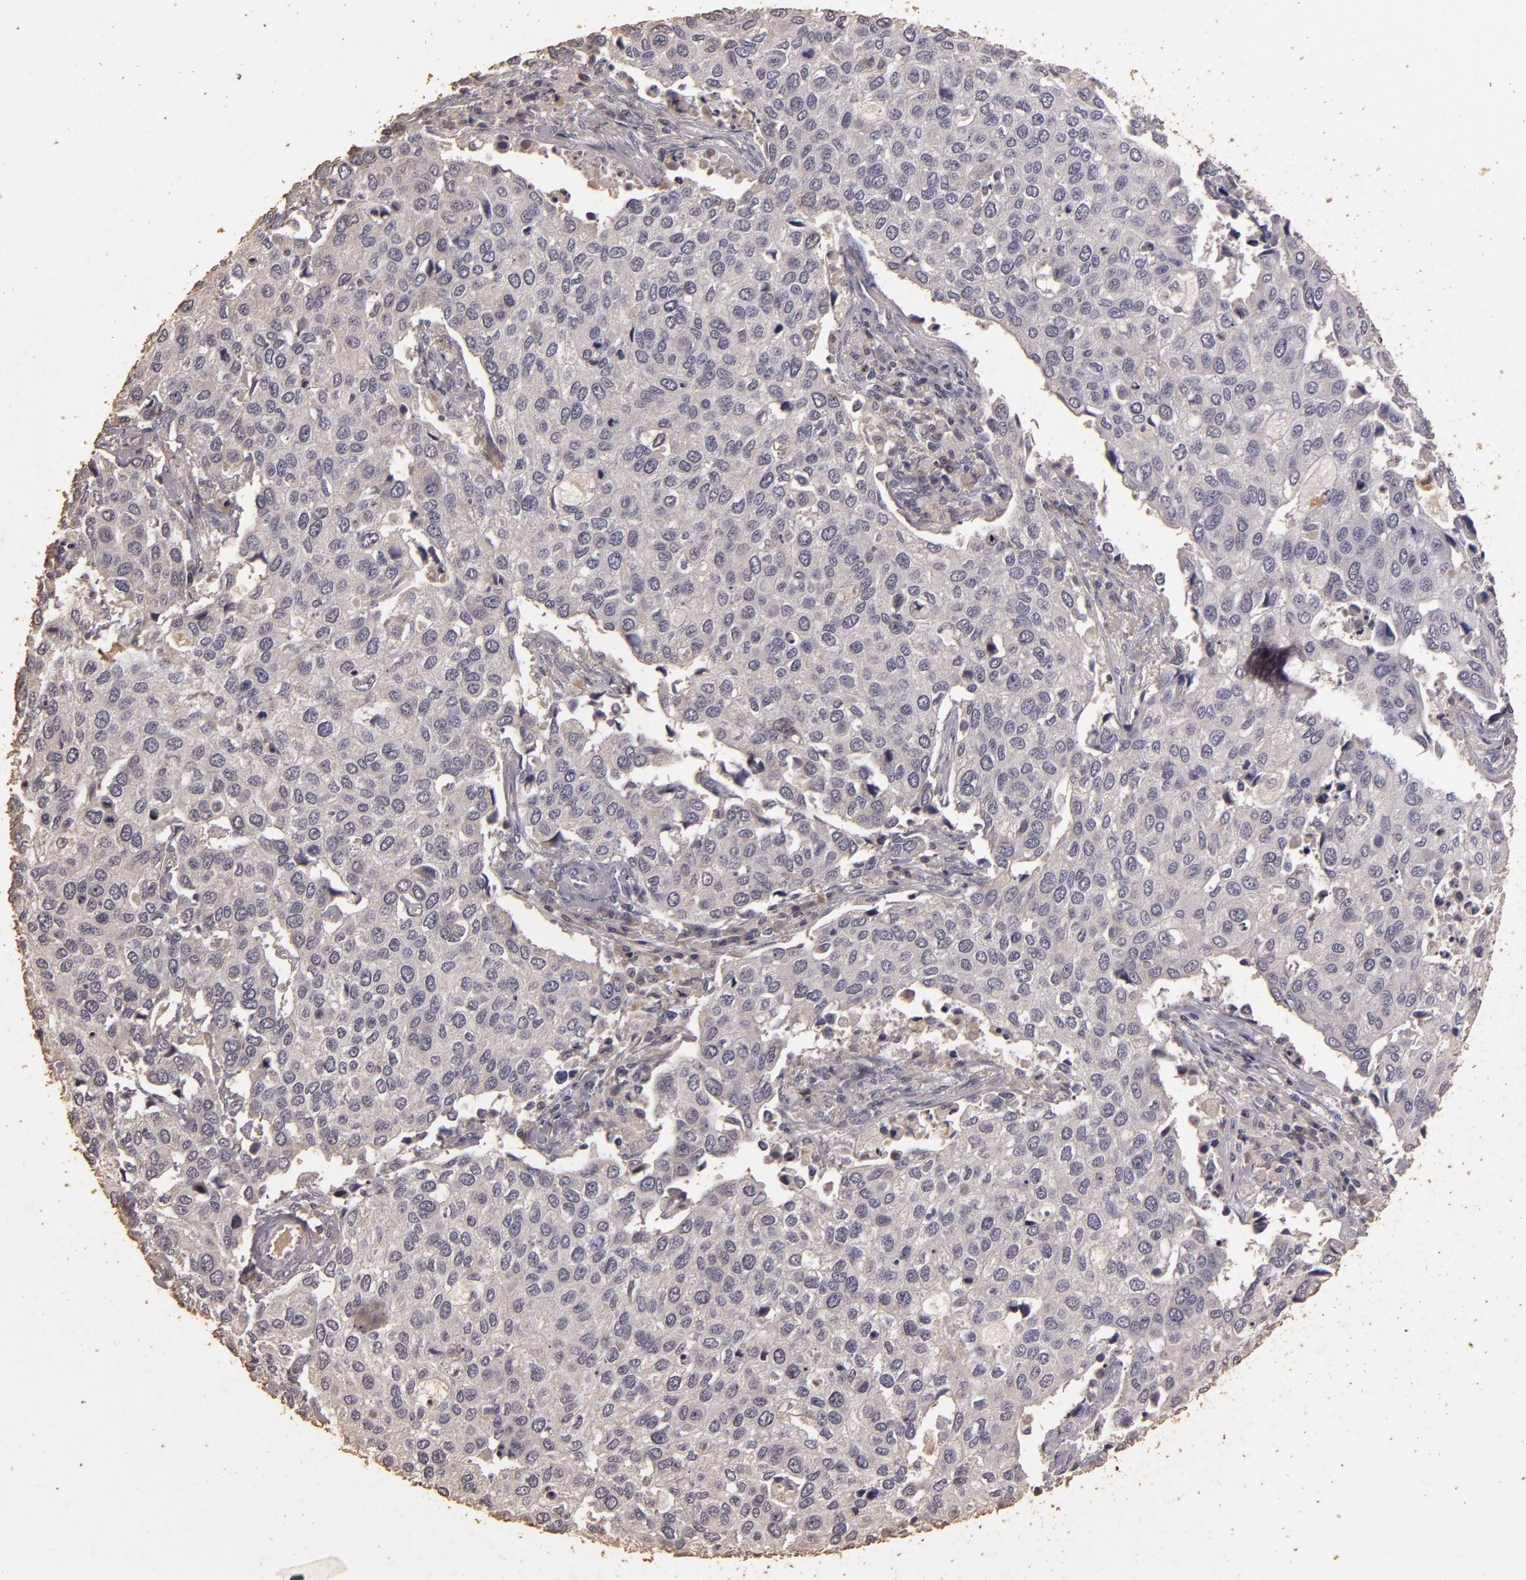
{"staining": {"intensity": "negative", "quantity": "none", "location": "none"}, "tissue": "cervical cancer", "cell_type": "Tumor cells", "image_type": "cancer", "snomed": [{"axis": "morphology", "description": "Squamous cell carcinoma, NOS"}, {"axis": "topography", "description": "Cervix"}], "caption": "DAB immunohistochemical staining of cervical cancer reveals no significant staining in tumor cells.", "gene": "BCL2L13", "patient": {"sex": "female", "age": 54}}